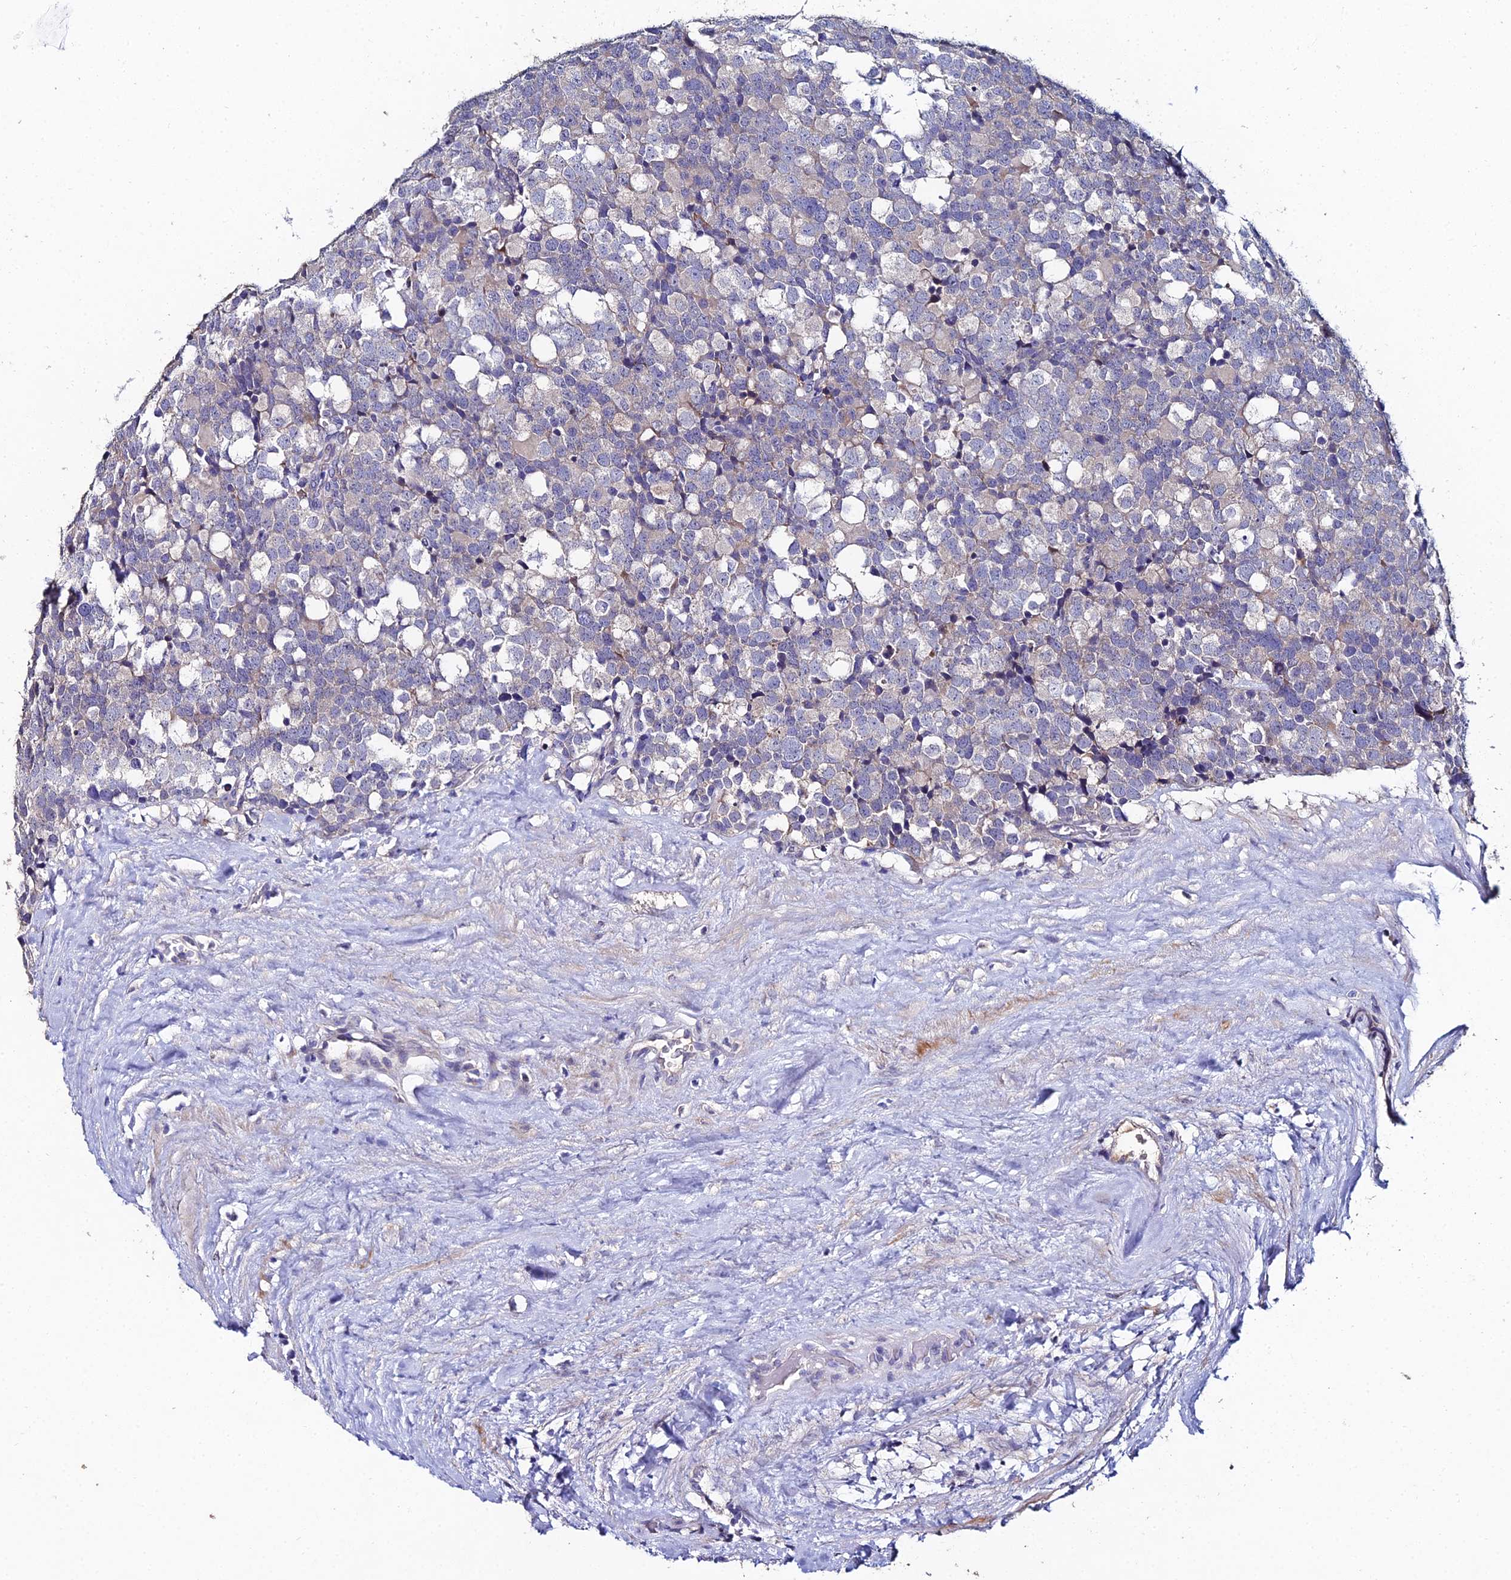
{"staining": {"intensity": "weak", "quantity": "<25%", "location": "cytoplasmic/membranous"}, "tissue": "testis cancer", "cell_type": "Tumor cells", "image_type": "cancer", "snomed": [{"axis": "morphology", "description": "Seminoma, NOS"}, {"axis": "topography", "description": "Testis"}], "caption": "A micrograph of testis cancer (seminoma) stained for a protein reveals no brown staining in tumor cells.", "gene": "ESRRG", "patient": {"sex": "male", "age": 71}}